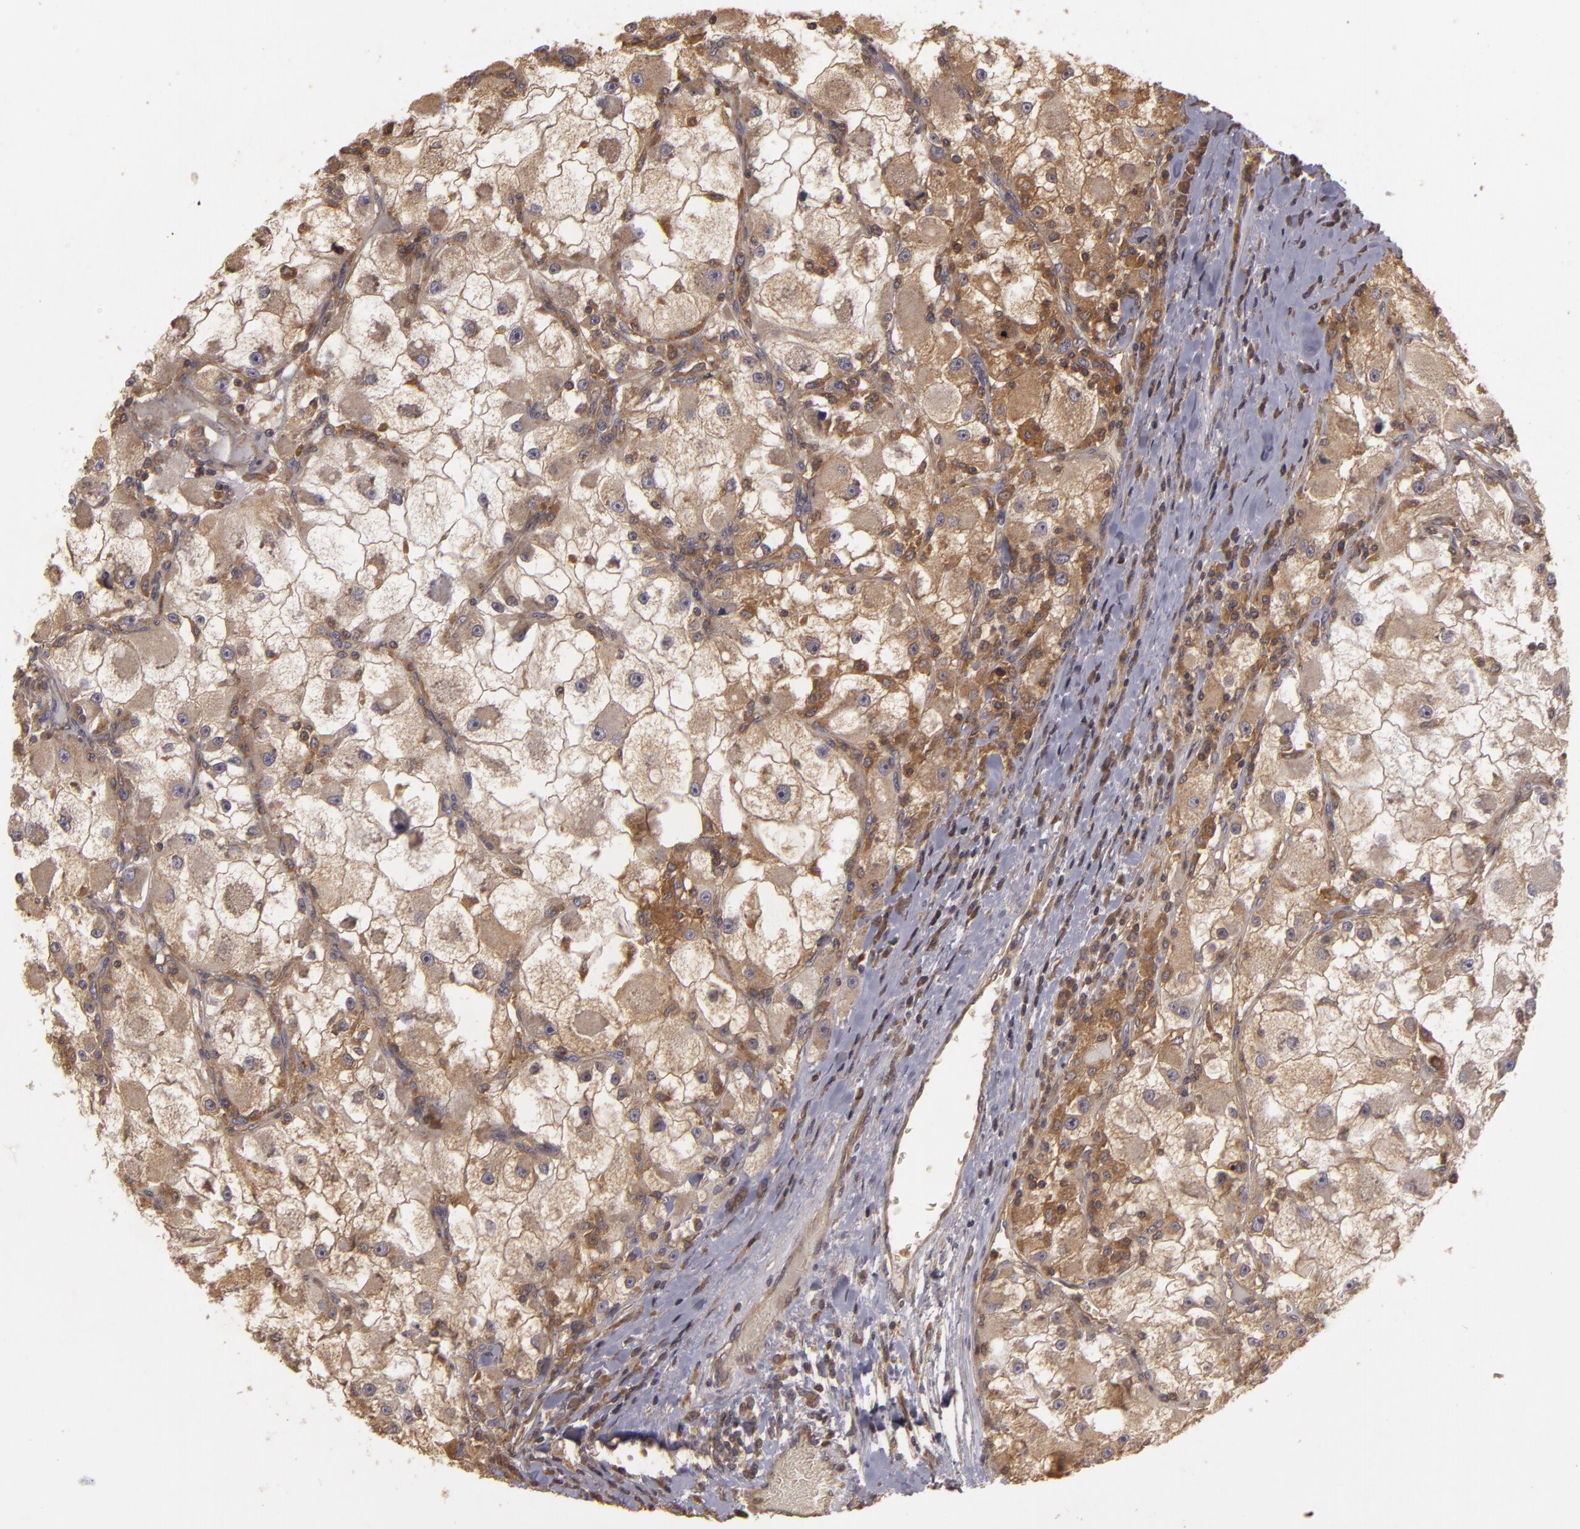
{"staining": {"intensity": "strong", "quantity": ">75%", "location": "cytoplasmic/membranous"}, "tissue": "renal cancer", "cell_type": "Tumor cells", "image_type": "cancer", "snomed": [{"axis": "morphology", "description": "Adenocarcinoma, NOS"}, {"axis": "topography", "description": "Kidney"}], "caption": "Immunohistochemical staining of renal cancer exhibits strong cytoplasmic/membranous protein expression in approximately >75% of tumor cells.", "gene": "HRAS", "patient": {"sex": "female", "age": 73}}